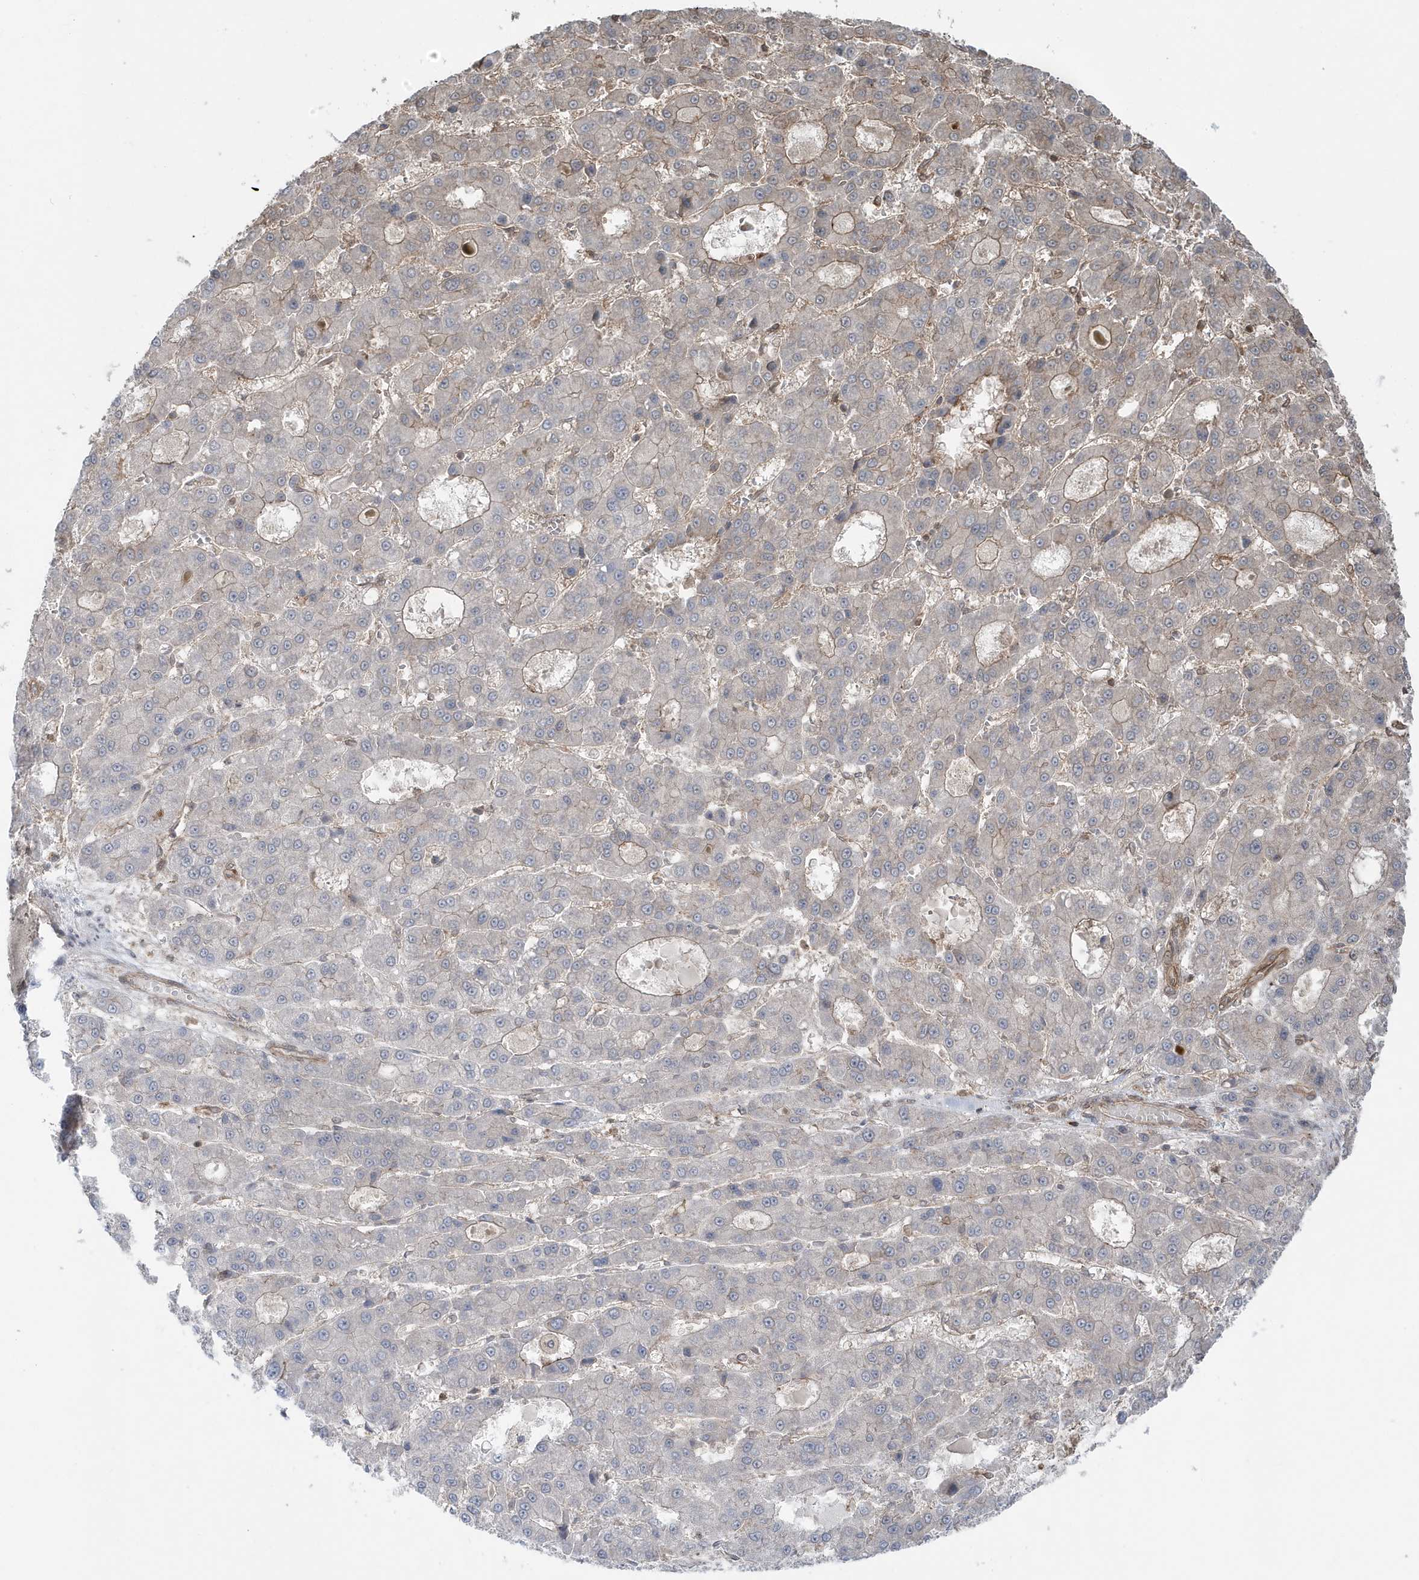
{"staining": {"intensity": "weak", "quantity": "<25%", "location": "cytoplasmic/membranous"}, "tissue": "liver cancer", "cell_type": "Tumor cells", "image_type": "cancer", "snomed": [{"axis": "morphology", "description": "Carcinoma, Hepatocellular, NOS"}, {"axis": "topography", "description": "Liver"}], "caption": "An immunohistochemistry (IHC) histopathology image of hepatocellular carcinoma (liver) is shown. There is no staining in tumor cells of hepatocellular carcinoma (liver).", "gene": "MAPK1IP1L", "patient": {"sex": "male", "age": 70}}